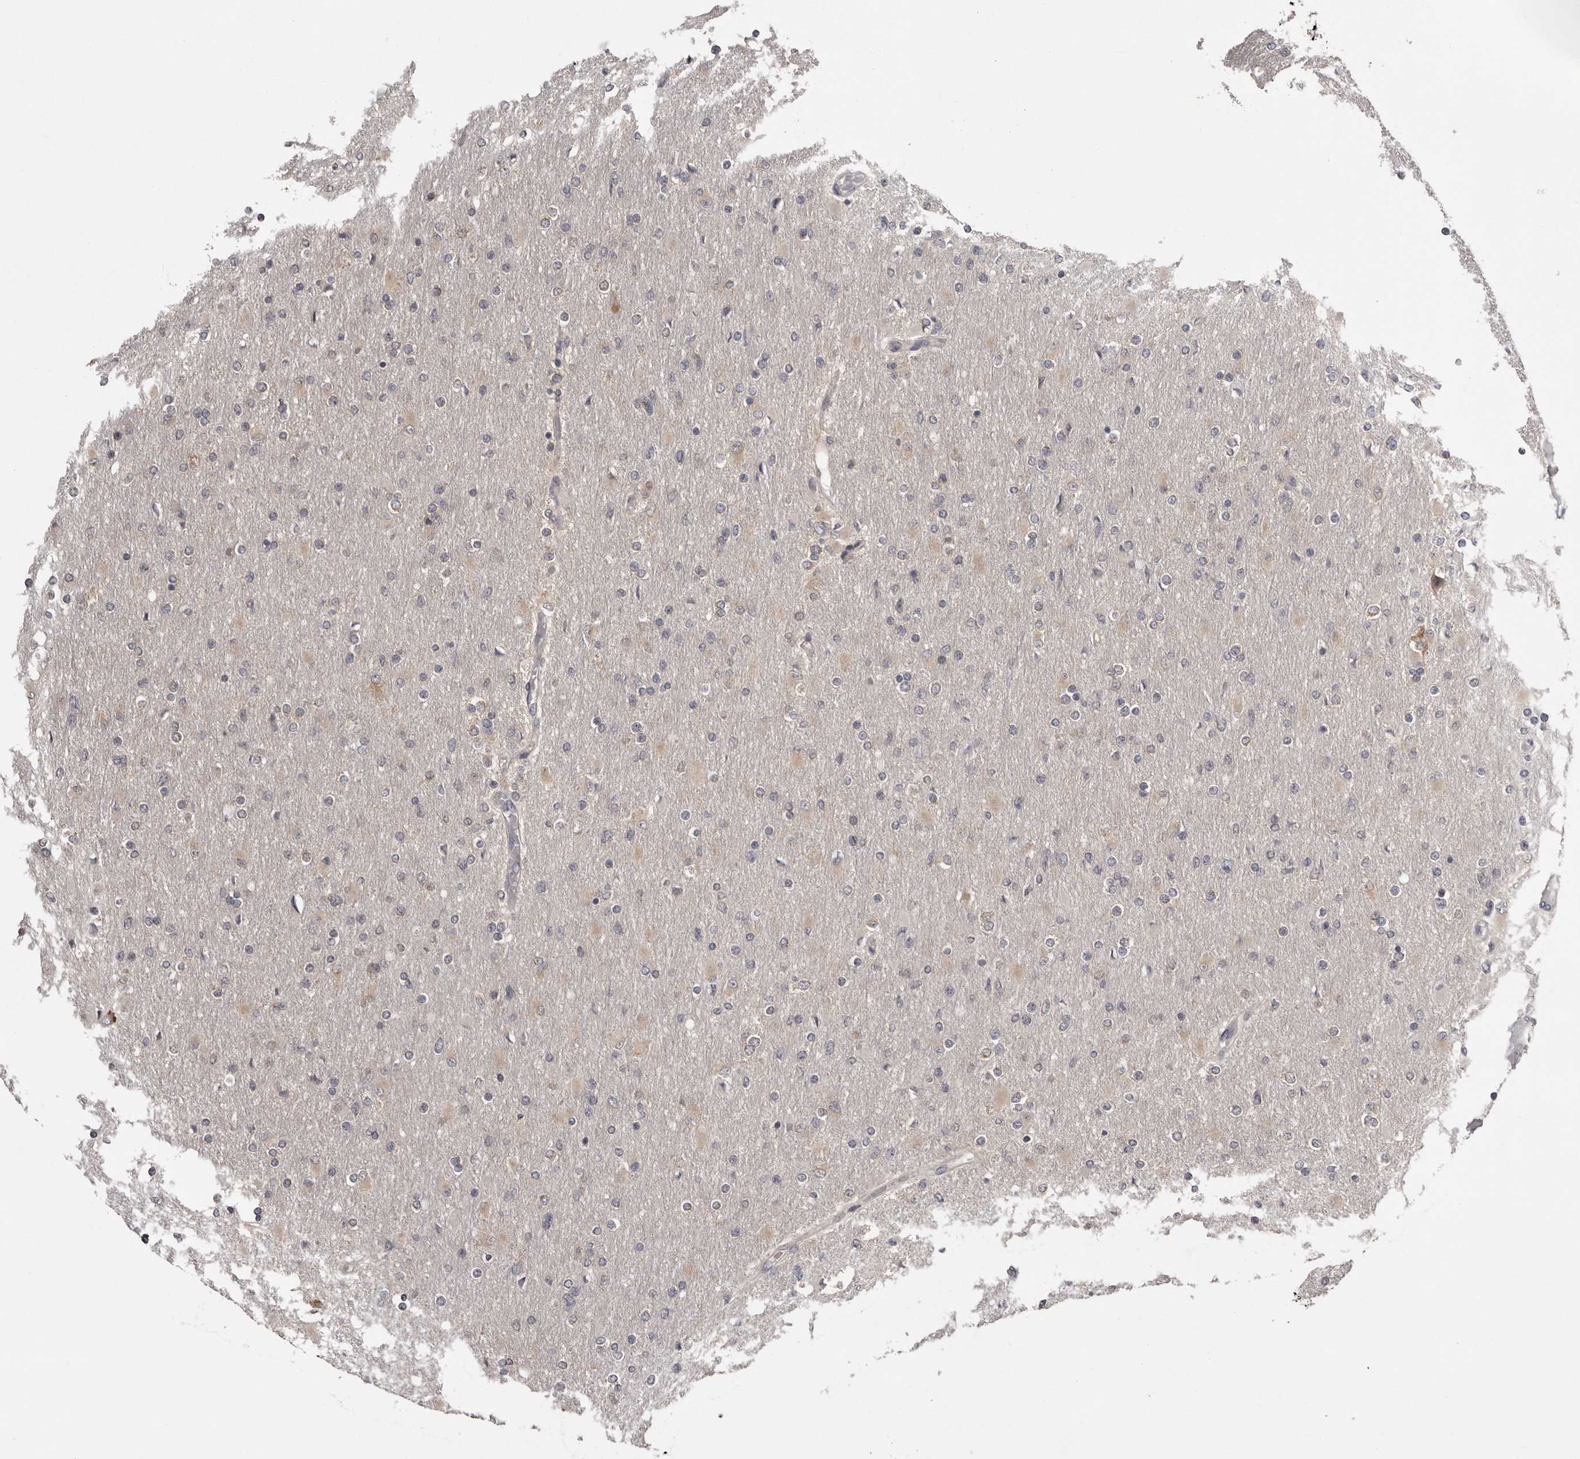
{"staining": {"intensity": "negative", "quantity": "none", "location": "none"}, "tissue": "glioma", "cell_type": "Tumor cells", "image_type": "cancer", "snomed": [{"axis": "morphology", "description": "Glioma, malignant, High grade"}, {"axis": "topography", "description": "Cerebral cortex"}], "caption": "Protein analysis of glioma shows no significant staining in tumor cells. (DAB IHC with hematoxylin counter stain).", "gene": "DARS1", "patient": {"sex": "female", "age": 36}}